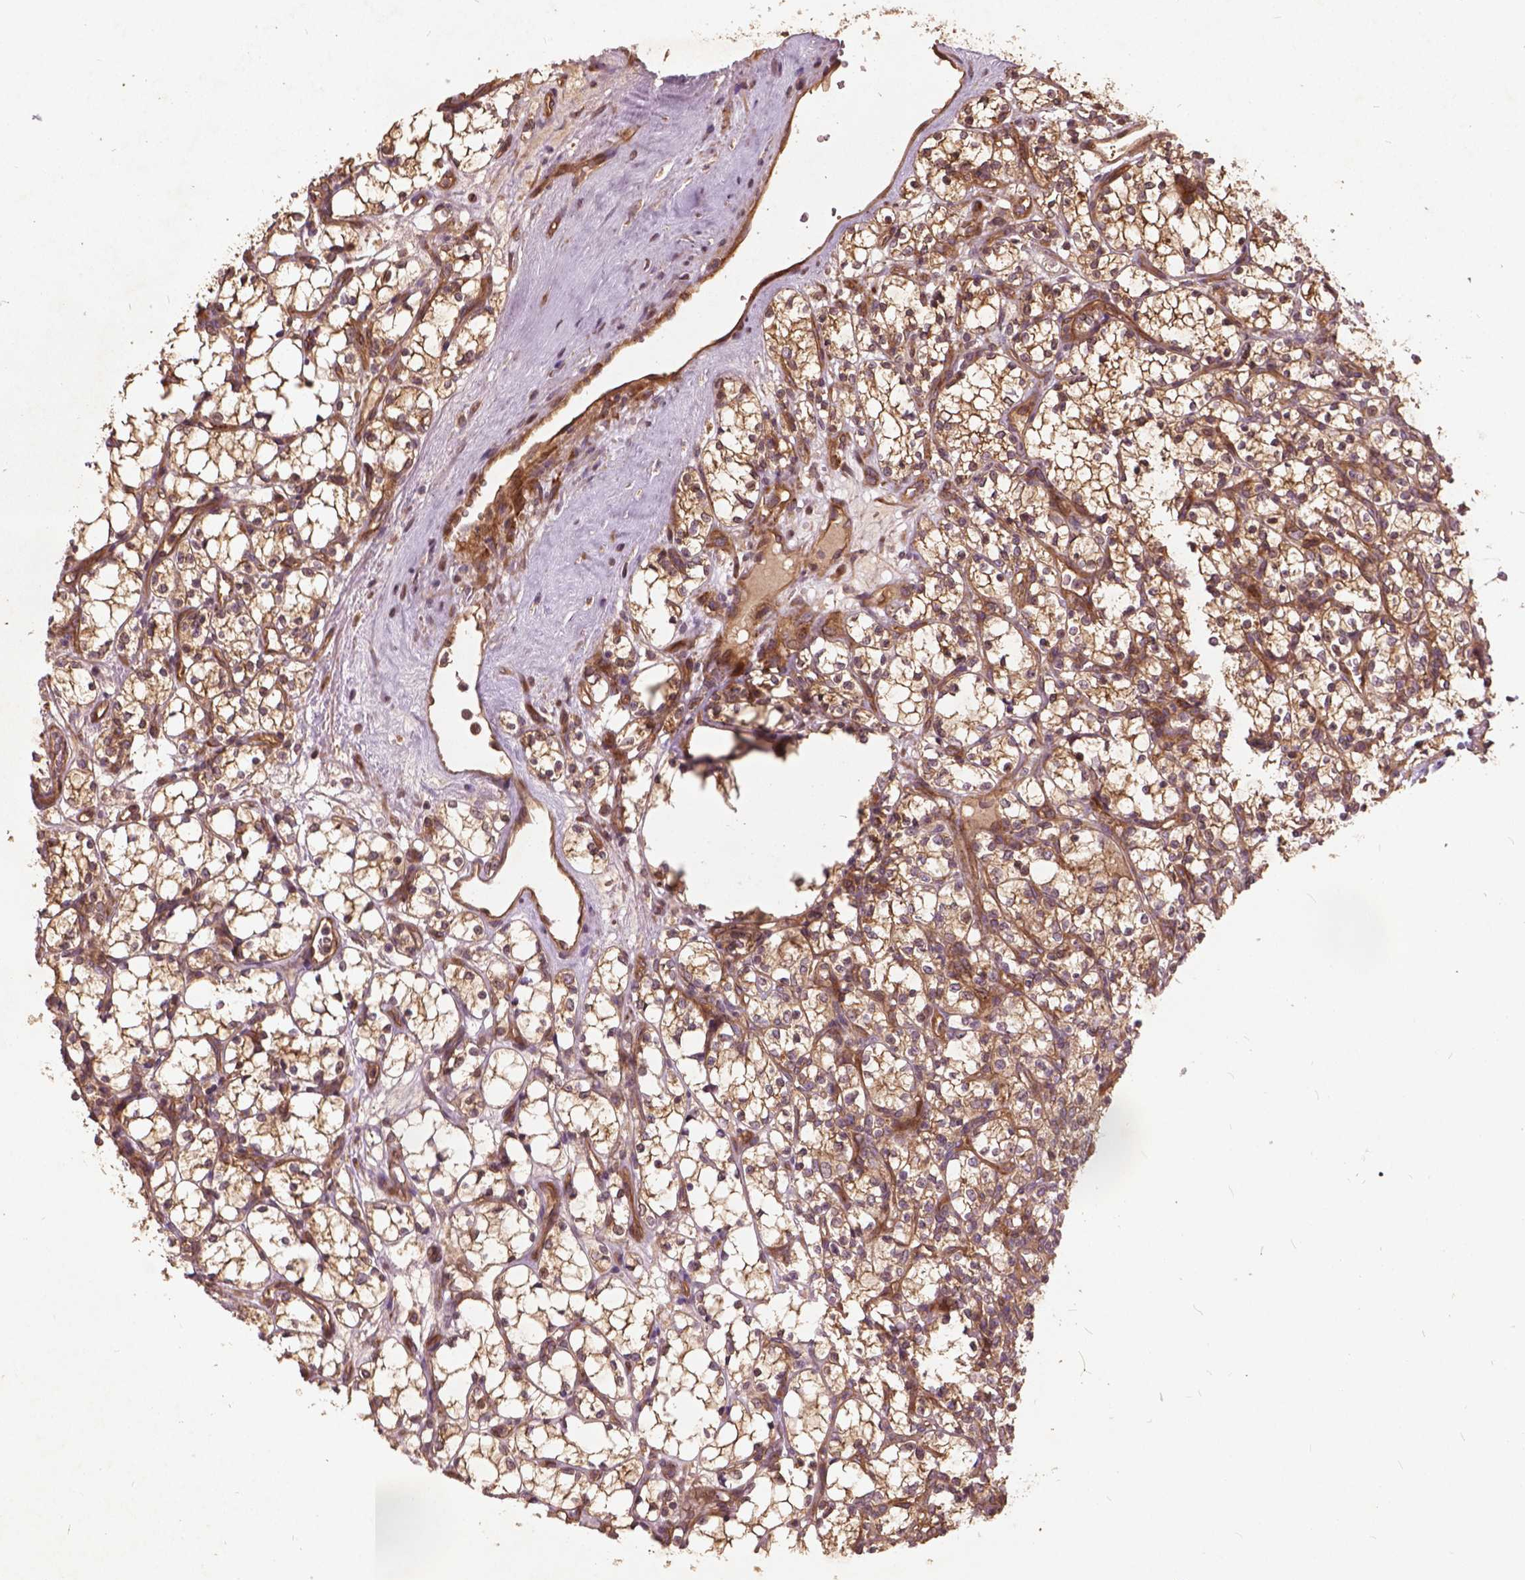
{"staining": {"intensity": "moderate", "quantity": ">75%", "location": "cytoplasmic/membranous"}, "tissue": "renal cancer", "cell_type": "Tumor cells", "image_type": "cancer", "snomed": [{"axis": "morphology", "description": "Adenocarcinoma, NOS"}, {"axis": "topography", "description": "Kidney"}], "caption": "This photomicrograph shows immunohistochemistry (IHC) staining of adenocarcinoma (renal), with medium moderate cytoplasmic/membranous positivity in approximately >75% of tumor cells.", "gene": "UBXN2A", "patient": {"sex": "female", "age": 69}}